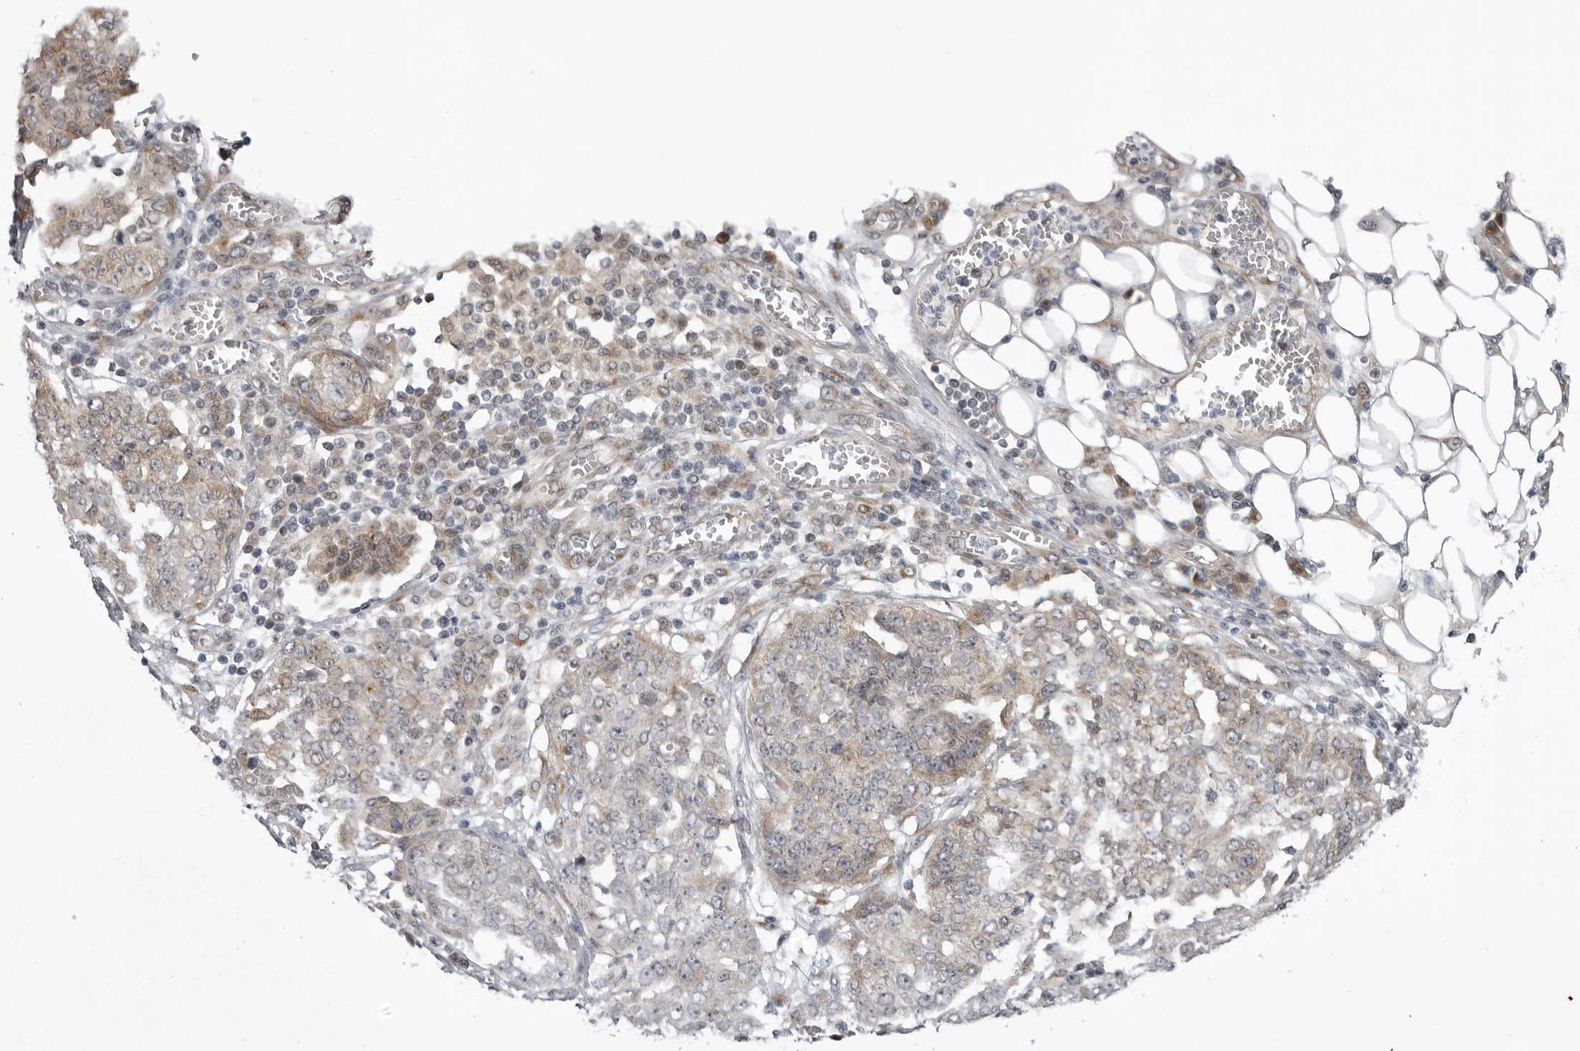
{"staining": {"intensity": "weak", "quantity": "<25%", "location": "cytoplasmic/membranous"}, "tissue": "ovarian cancer", "cell_type": "Tumor cells", "image_type": "cancer", "snomed": [{"axis": "morphology", "description": "Cystadenocarcinoma, serous, NOS"}, {"axis": "topography", "description": "Soft tissue"}, {"axis": "topography", "description": "Ovary"}], "caption": "Histopathology image shows no protein staining in tumor cells of ovarian cancer tissue. The staining is performed using DAB brown chromogen with nuclei counter-stained in using hematoxylin.", "gene": "LRRC45", "patient": {"sex": "female", "age": 57}}